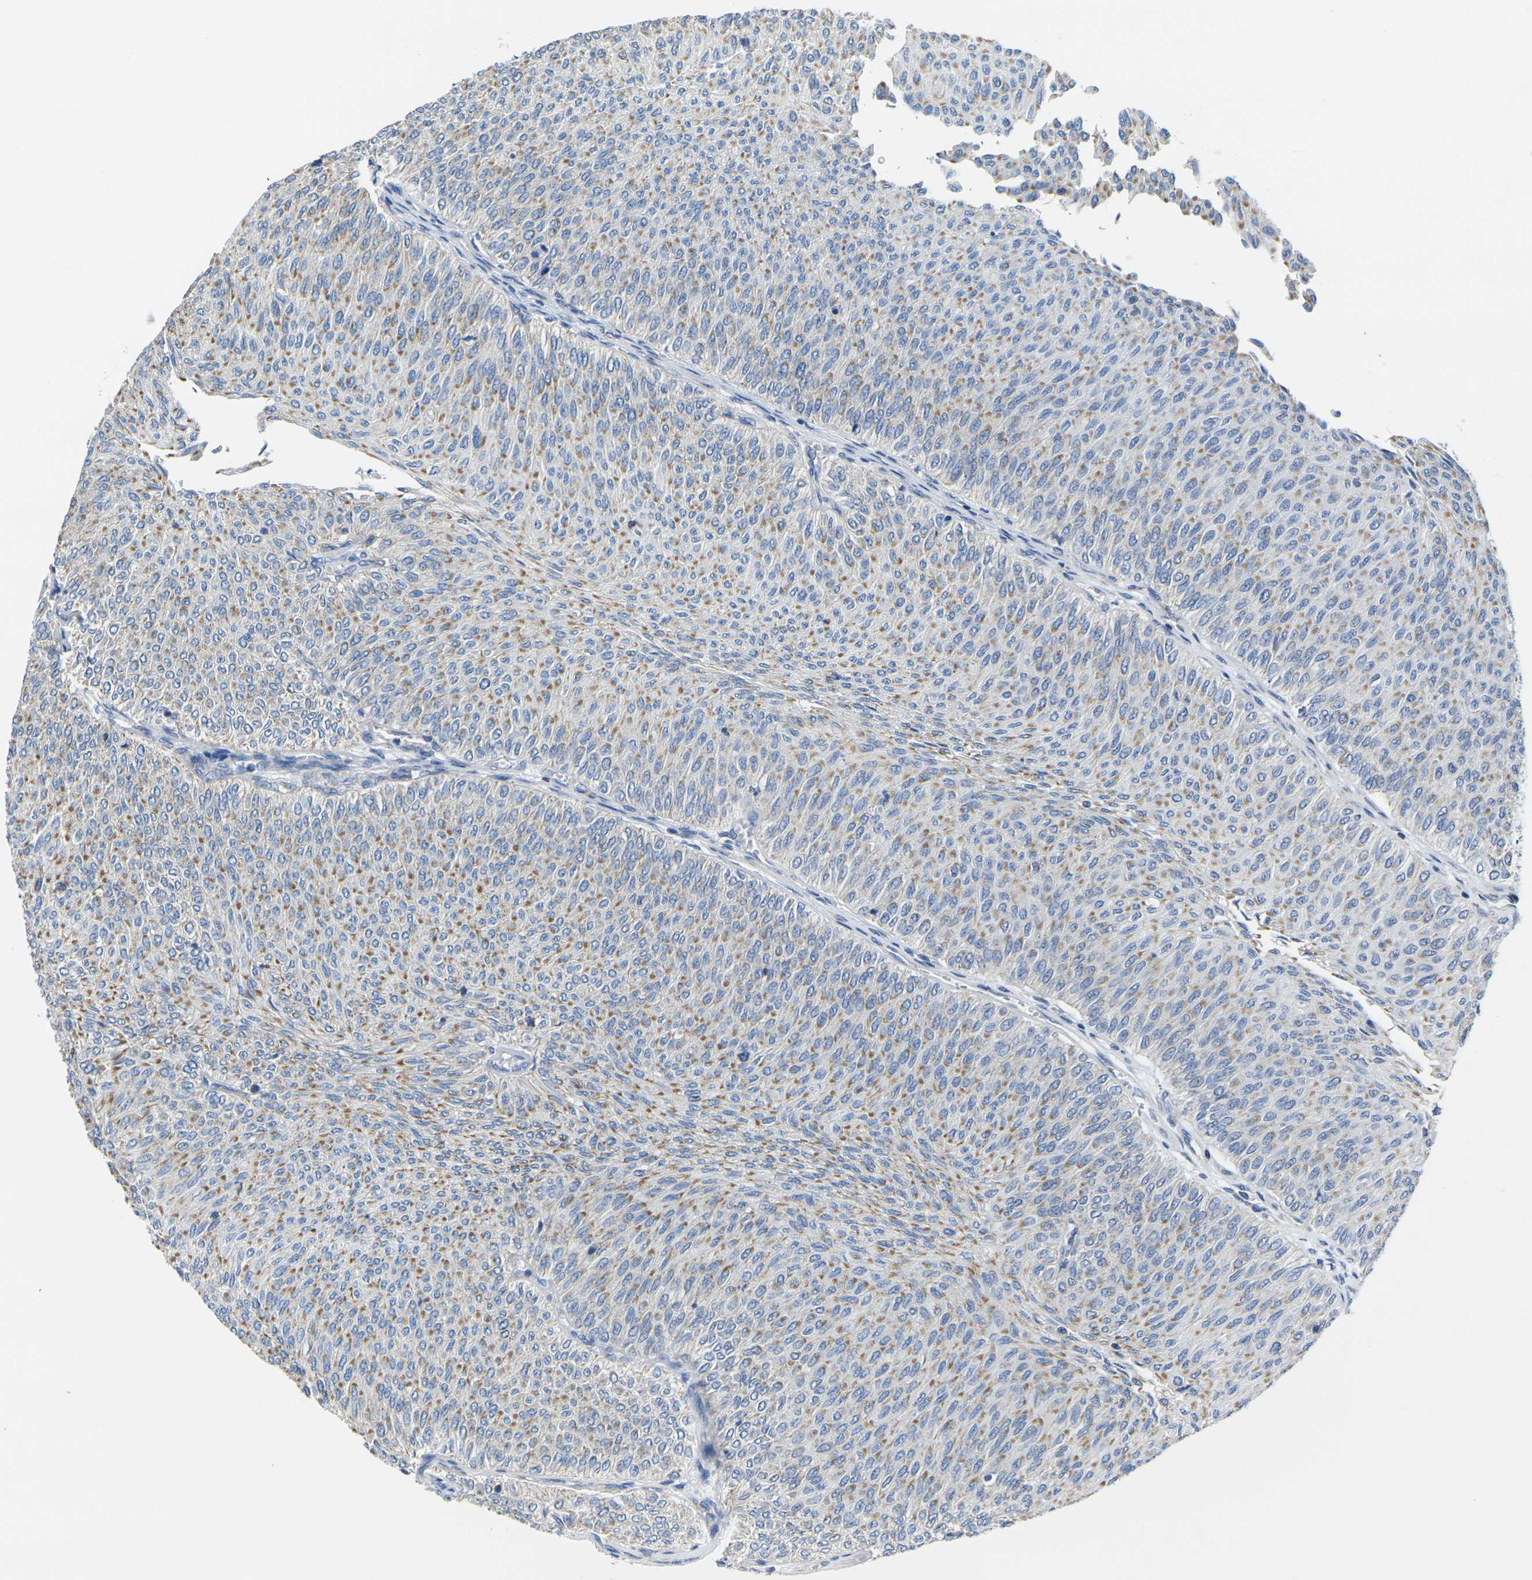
{"staining": {"intensity": "moderate", "quantity": "25%-75%", "location": "cytoplasmic/membranous"}, "tissue": "urothelial cancer", "cell_type": "Tumor cells", "image_type": "cancer", "snomed": [{"axis": "morphology", "description": "Urothelial carcinoma, Low grade"}, {"axis": "topography", "description": "Urinary bladder"}], "caption": "Protein staining of urothelial cancer tissue reveals moderate cytoplasmic/membranous positivity in approximately 25%-75% of tumor cells.", "gene": "TMEM204", "patient": {"sex": "male", "age": 78}}